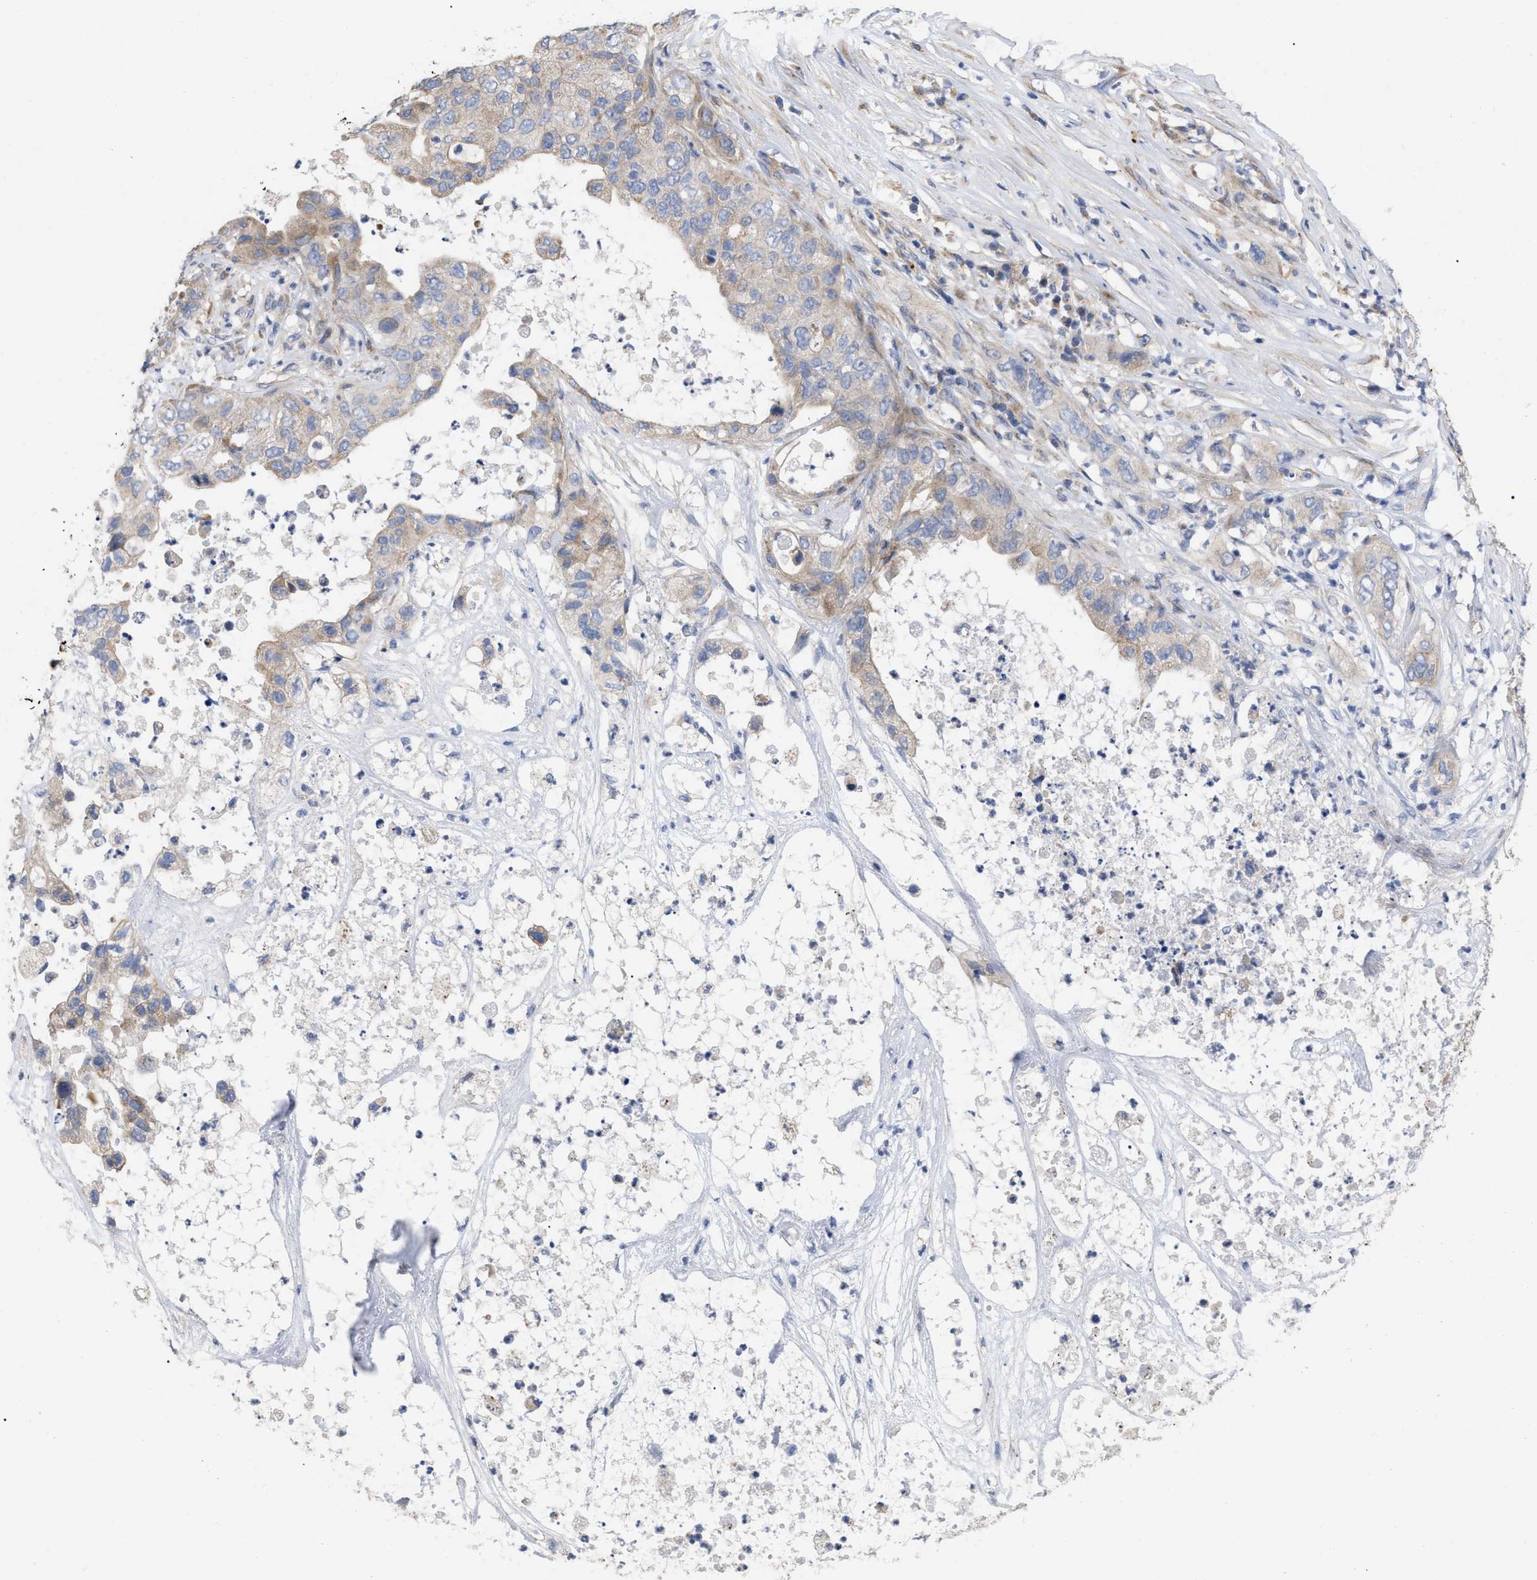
{"staining": {"intensity": "weak", "quantity": ">75%", "location": "cytoplasmic/membranous"}, "tissue": "pancreatic cancer", "cell_type": "Tumor cells", "image_type": "cancer", "snomed": [{"axis": "morphology", "description": "Adenocarcinoma, NOS"}, {"axis": "topography", "description": "Pancreas"}], "caption": "Tumor cells exhibit weak cytoplasmic/membranous staining in about >75% of cells in adenocarcinoma (pancreatic).", "gene": "VIP", "patient": {"sex": "female", "age": 78}}